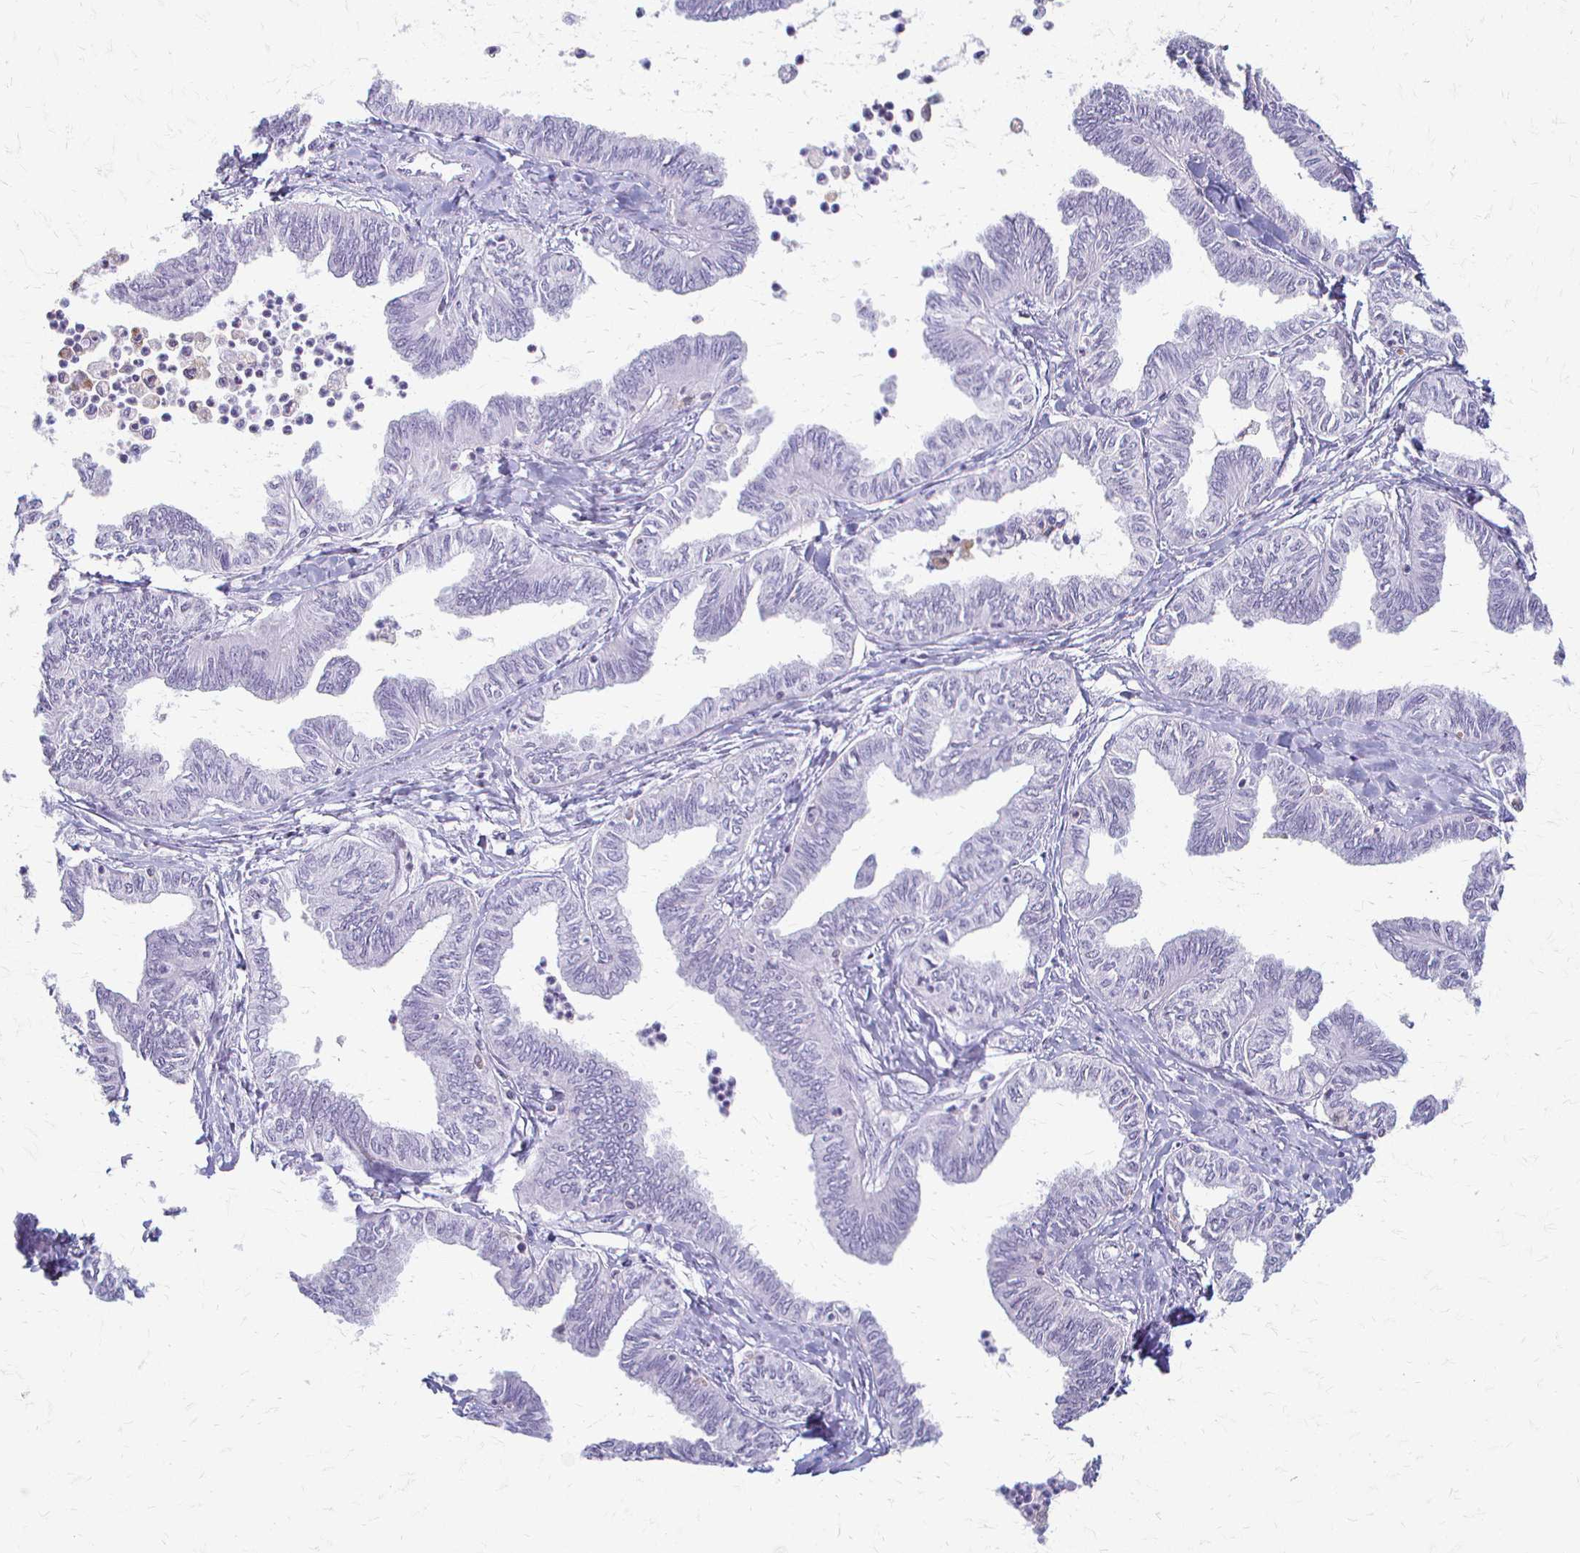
{"staining": {"intensity": "negative", "quantity": "none", "location": "none"}, "tissue": "ovarian cancer", "cell_type": "Tumor cells", "image_type": "cancer", "snomed": [{"axis": "morphology", "description": "Carcinoma, endometroid"}, {"axis": "topography", "description": "Ovary"}], "caption": "DAB (3,3'-diaminobenzidine) immunohistochemical staining of endometroid carcinoma (ovarian) displays no significant positivity in tumor cells.", "gene": "ACP5", "patient": {"sex": "female", "age": 70}}